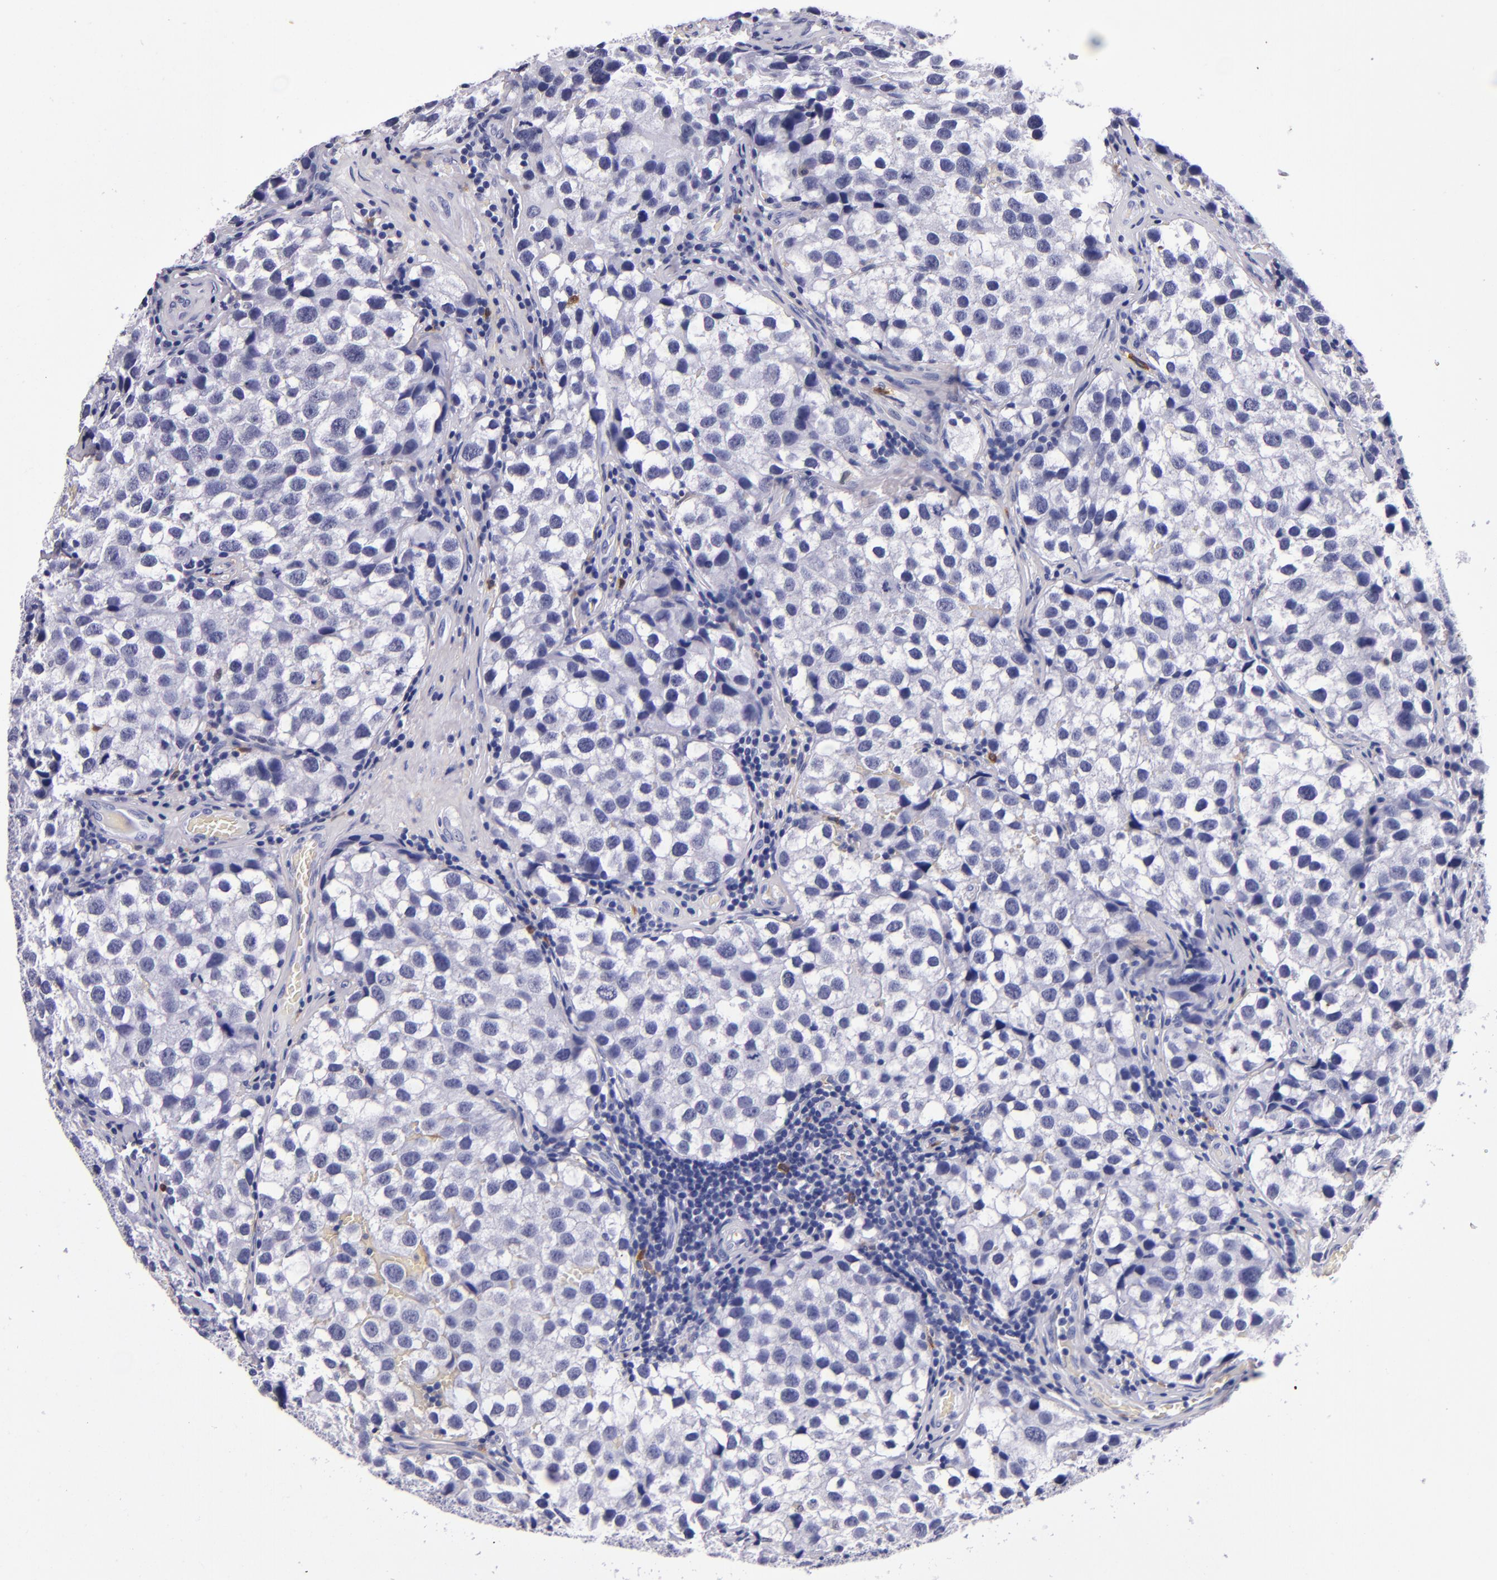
{"staining": {"intensity": "negative", "quantity": "none", "location": "none"}, "tissue": "testis cancer", "cell_type": "Tumor cells", "image_type": "cancer", "snomed": [{"axis": "morphology", "description": "Seminoma, NOS"}, {"axis": "topography", "description": "Testis"}], "caption": "Testis seminoma stained for a protein using immunohistochemistry displays no expression tumor cells.", "gene": "S100A8", "patient": {"sex": "male", "age": 39}}